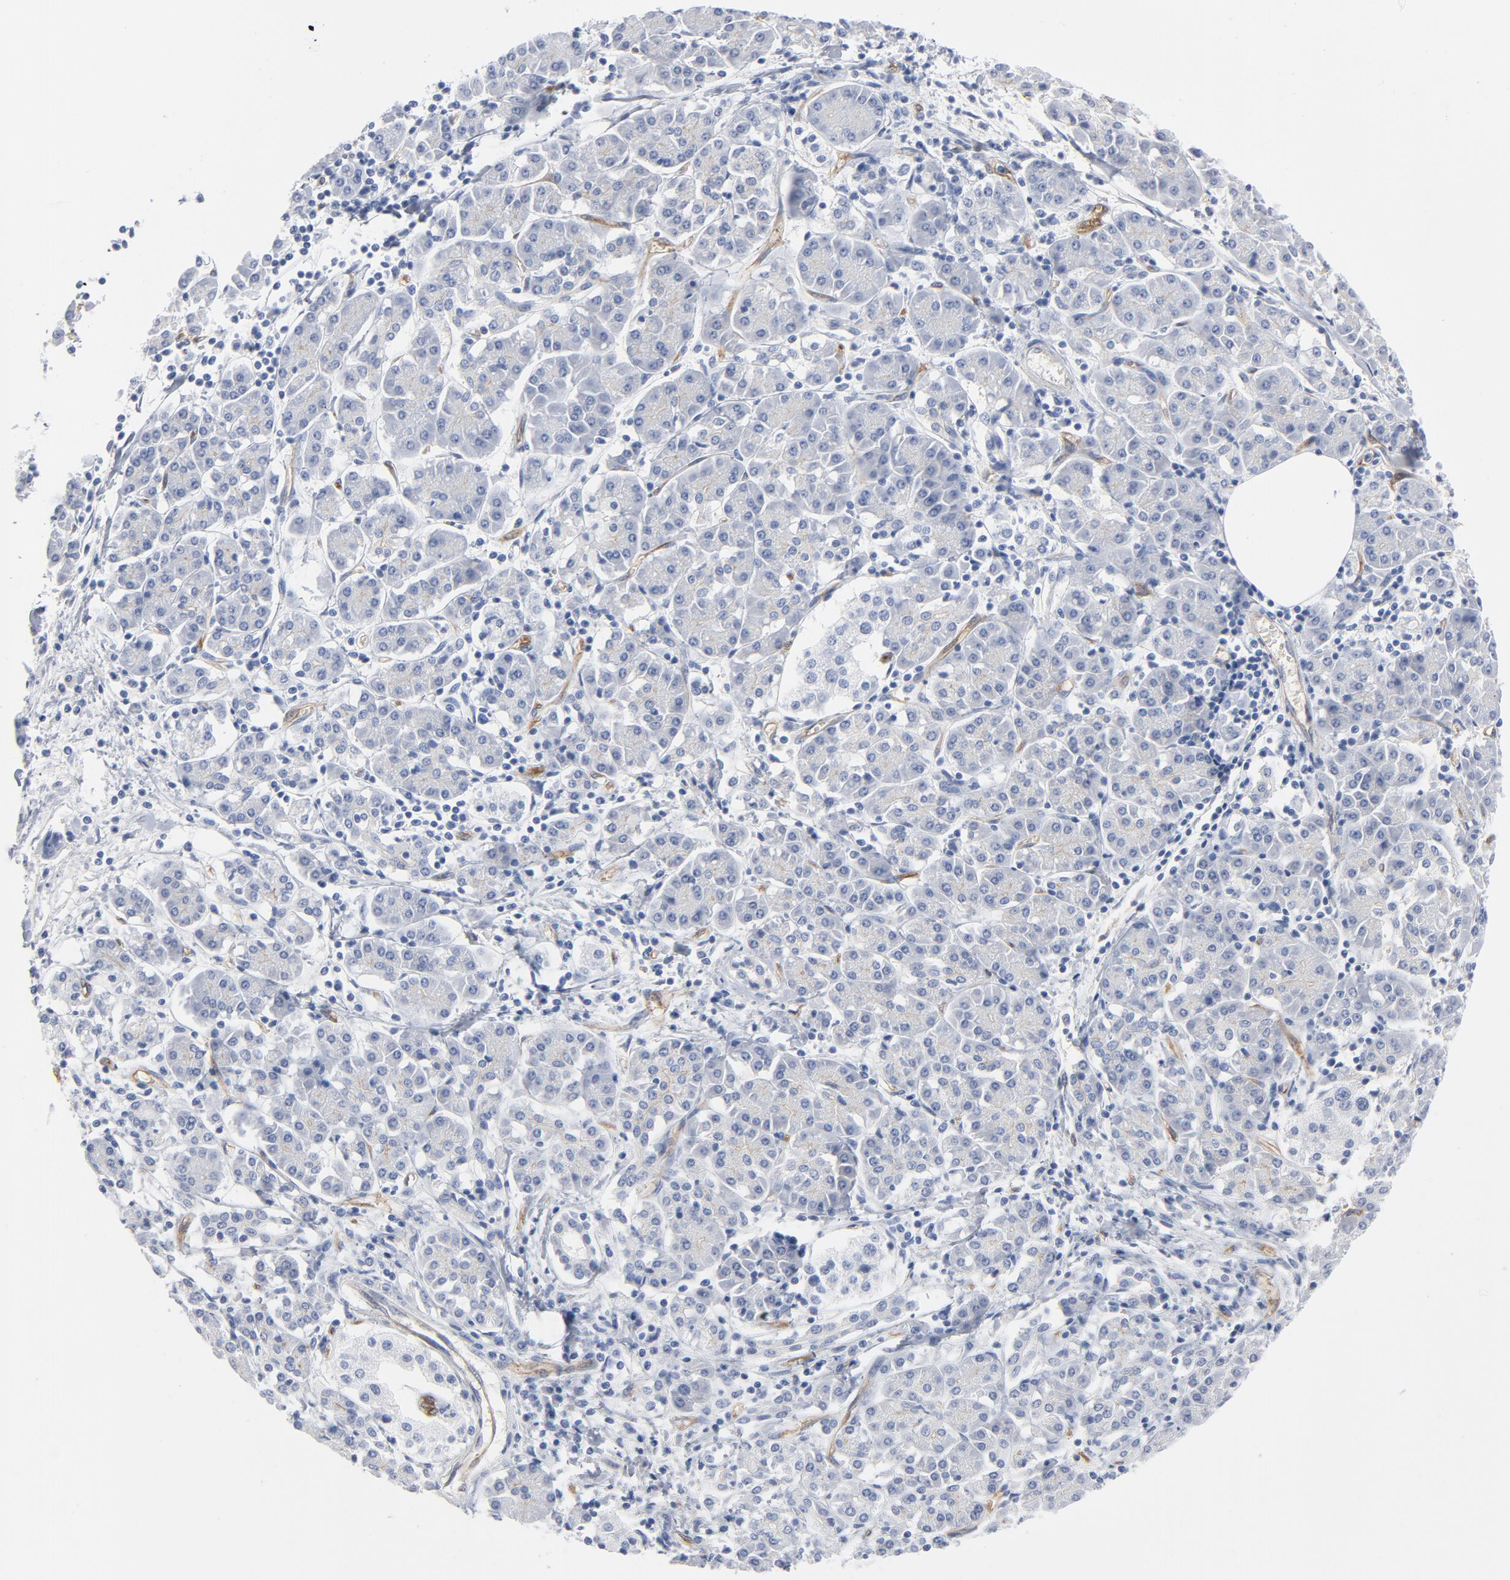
{"staining": {"intensity": "weak", "quantity": "<25%", "location": "cytoplasmic/membranous"}, "tissue": "pancreatic cancer", "cell_type": "Tumor cells", "image_type": "cancer", "snomed": [{"axis": "morphology", "description": "Adenocarcinoma, NOS"}, {"axis": "topography", "description": "Pancreas"}], "caption": "Immunohistochemistry histopathology image of neoplastic tissue: human pancreatic adenocarcinoma stained with DAB (3,3'-diaminobenzidine) displays no significant protein expression in tumor cells.", "gene": "SHANK3", "patient": {"sex": "female", "age": 57}}